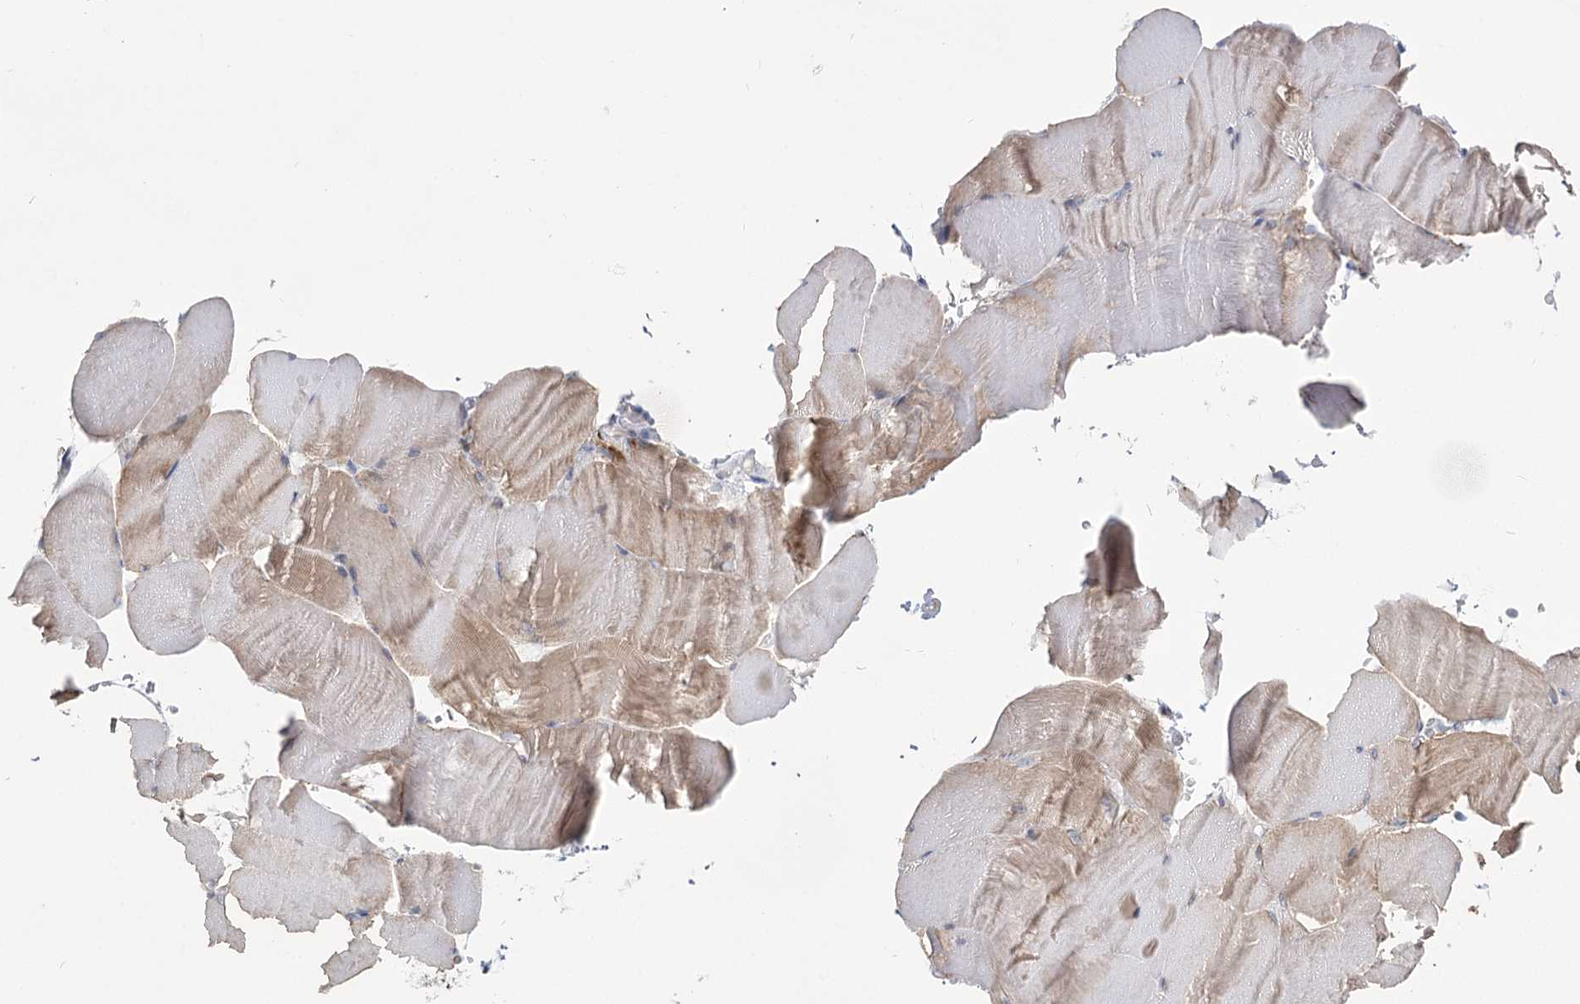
{"staining": {"intensity": "weak", "quantity": "<25%", "location": "cytoplasmic/membranous"}, "tissue": "skeletal muscle", "cell_type": "Myocytes", "image_type": "normal", "snomed": [{"axis": "morphology", "description": "Normal tissue, NOS"}, {"axis": "topography", "description": "Skeletal muscle"}, {"axis": "topography", "description": "Parathyroid gland"}], "caption": "Human skeletal muscle stained for a protein using IHC exhibits no staining in myocytes.", "gene": "ZCCHC9", "patient": {"sex": "female", "age": 37}}